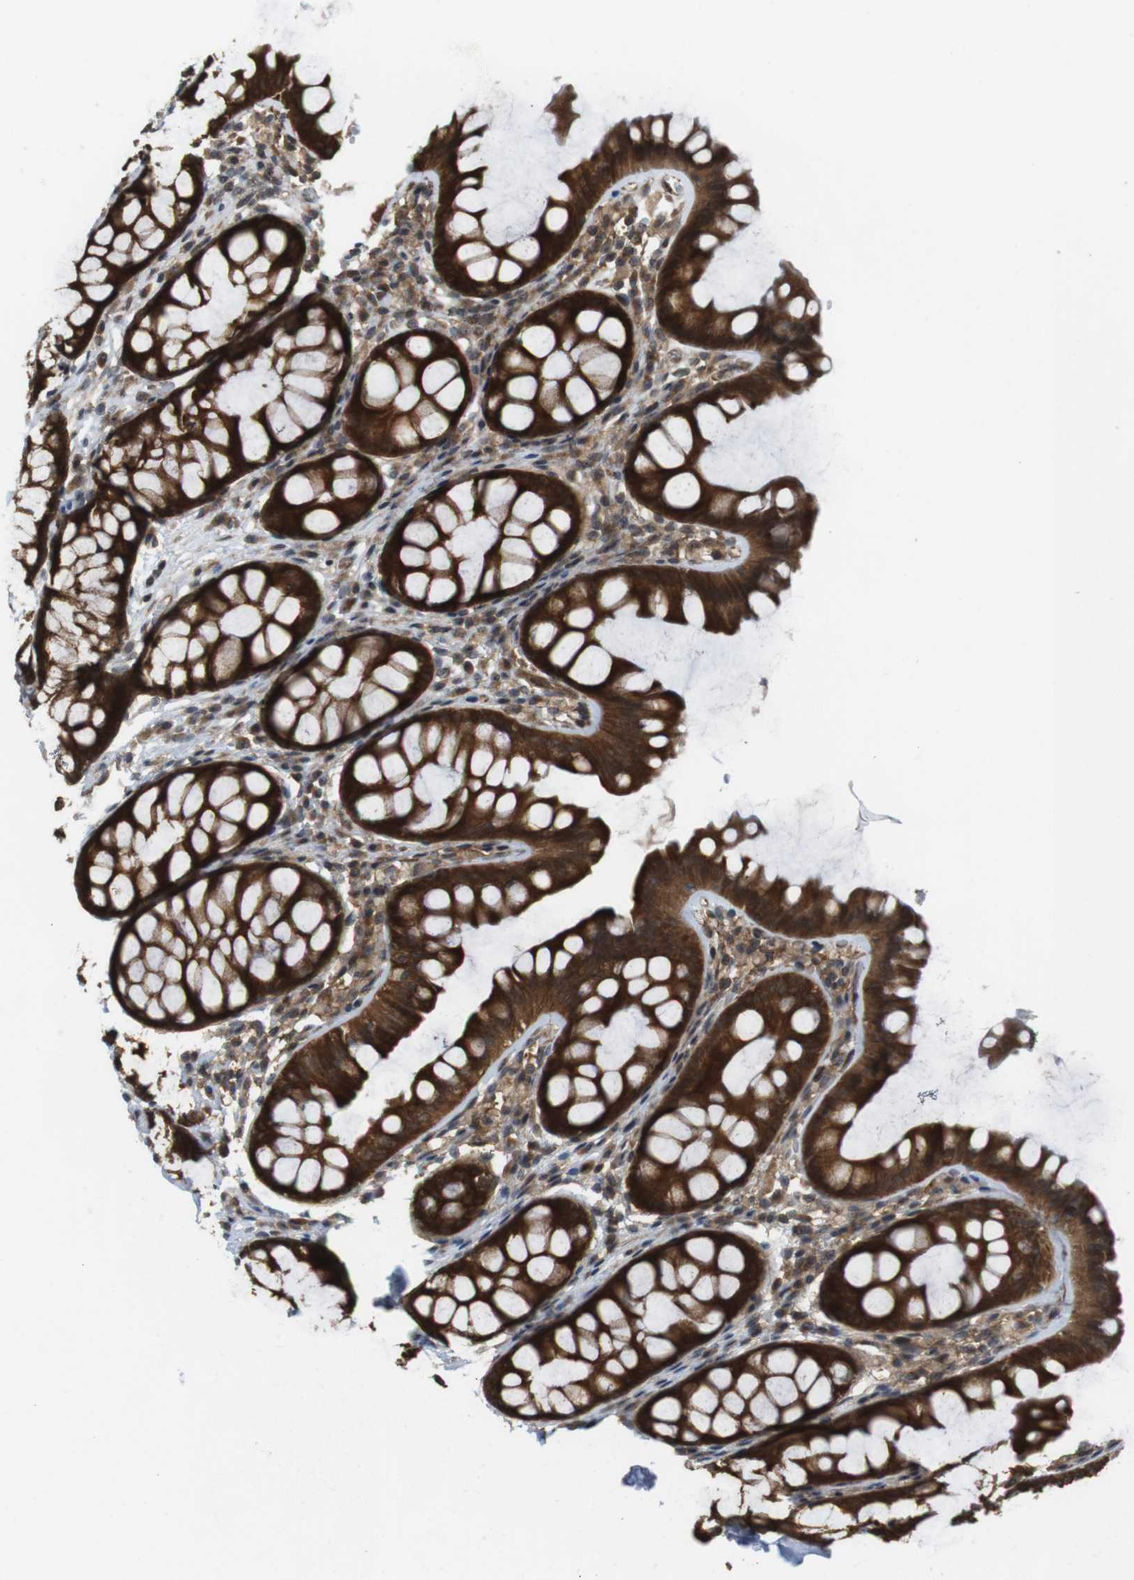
{"staining": {"intensity": "moderate", "quantity": ">75%", "location": "cytoplasmic/membranous"}, "tissue": "colon", "cell_type": "Endothelial cells", "image_type": "normal", "snomed": [{"axis": "morphology", "description": "Normal tissue, NOS"}, {"axis": "topography", "description": "Colon"}], "caption": "The histopathology image exhibits staining of benign colon, revealing moderate cytoplasmic/membranous protein positivity (brown color) within endothelial cells. (IHC, brightfield microscopy, high magnification).", "gene": "CC2D1A", "patient": {"sex": "female", "age": 55}}